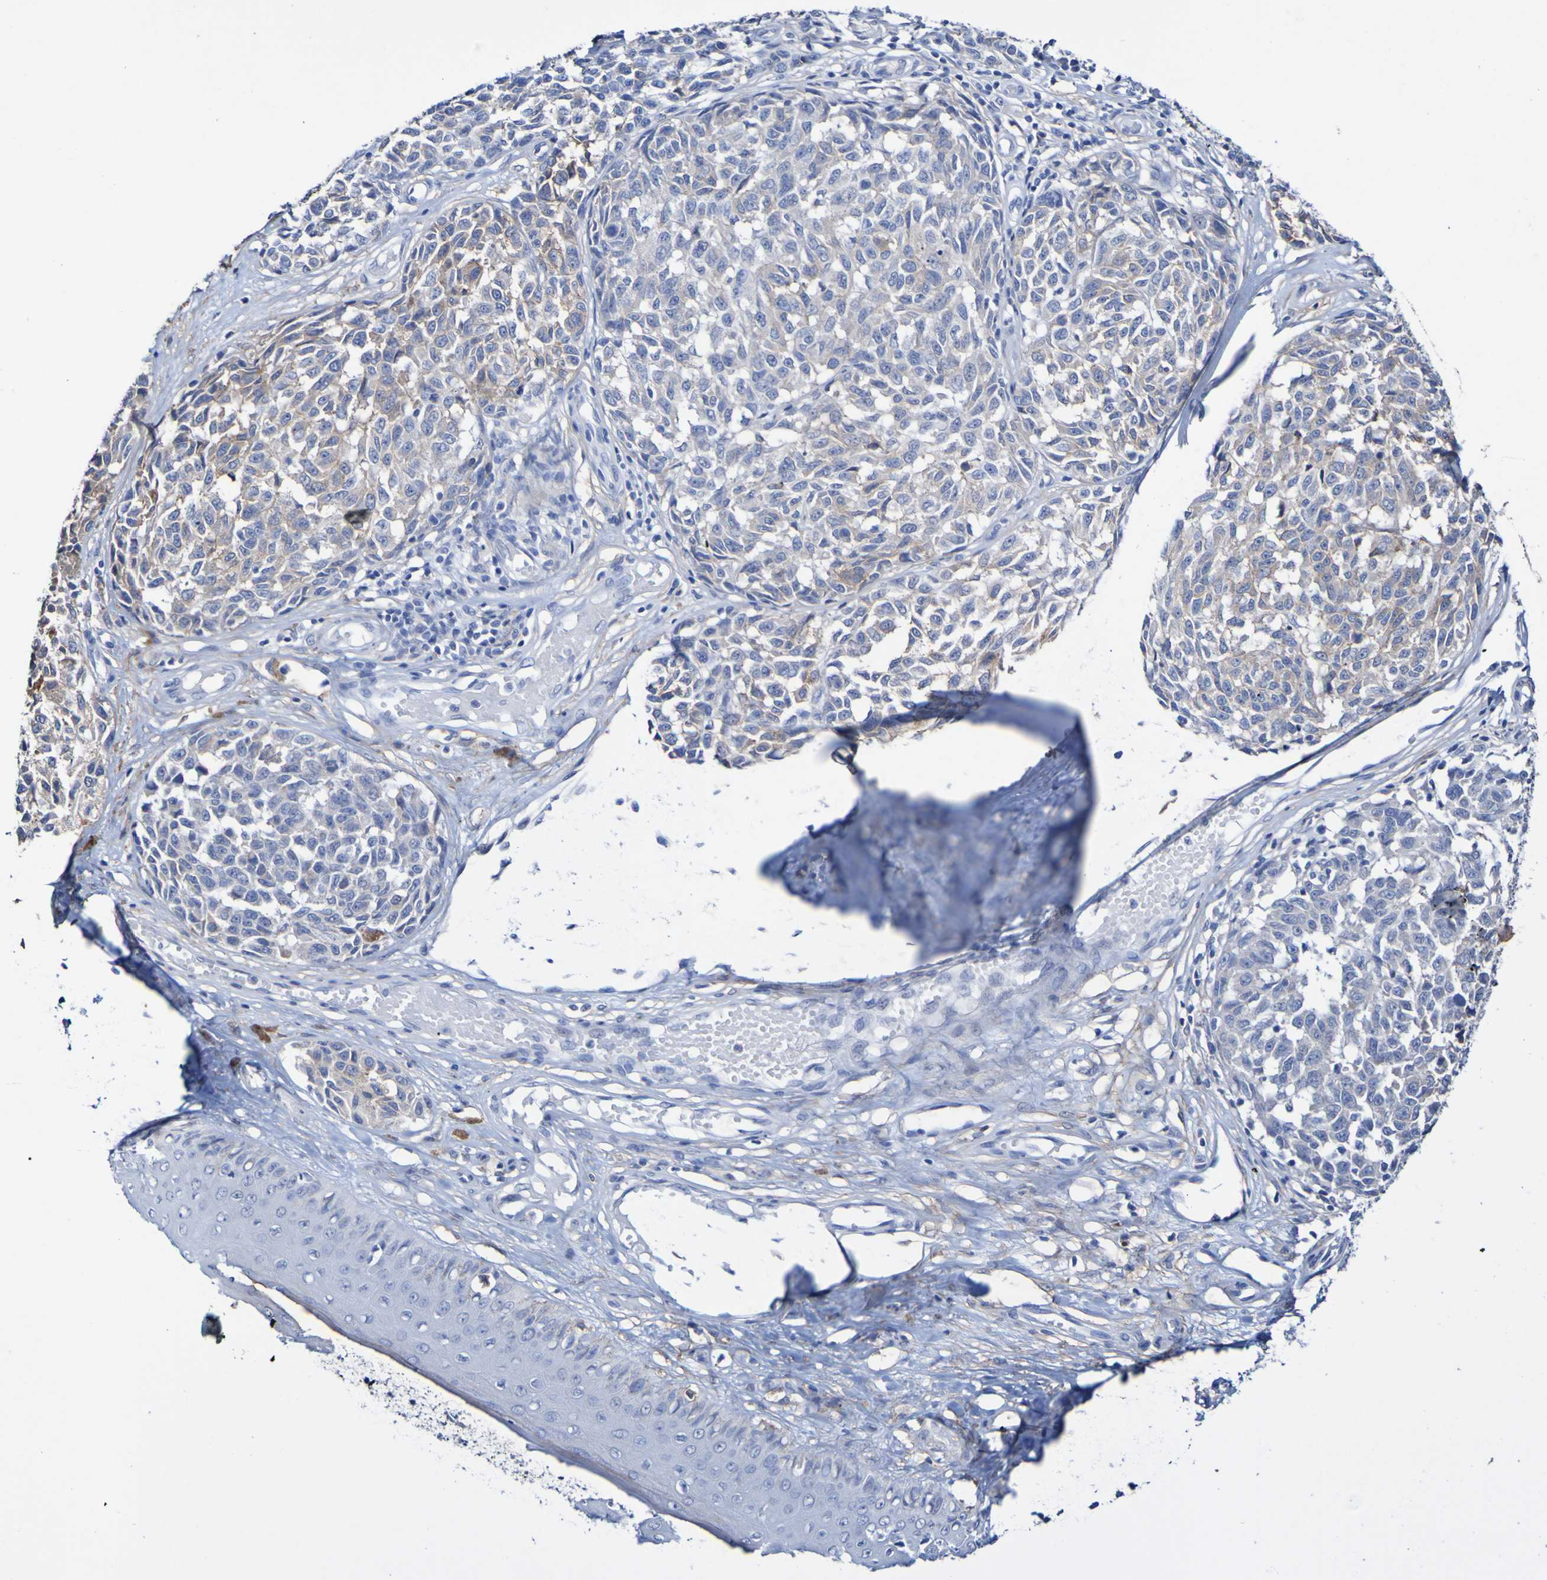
{"staining": {"intensity": "weak", "quantity": "<25%", "location": "cytoplasmic/membranous"}, "tissue": "melanoma", "cell_type": "Tumor cells", "image_type": "cancer", "snomed": [{"axis": "morphology", "description": "Malignant melanoma, NOS"}, {"axis": "topography", "description": "Skin"}], "caption": "Tumor cells show no significant expression in malignant melanoma.", "gene": "SGCB", "patient": {"sex": "female", "age": 64}}